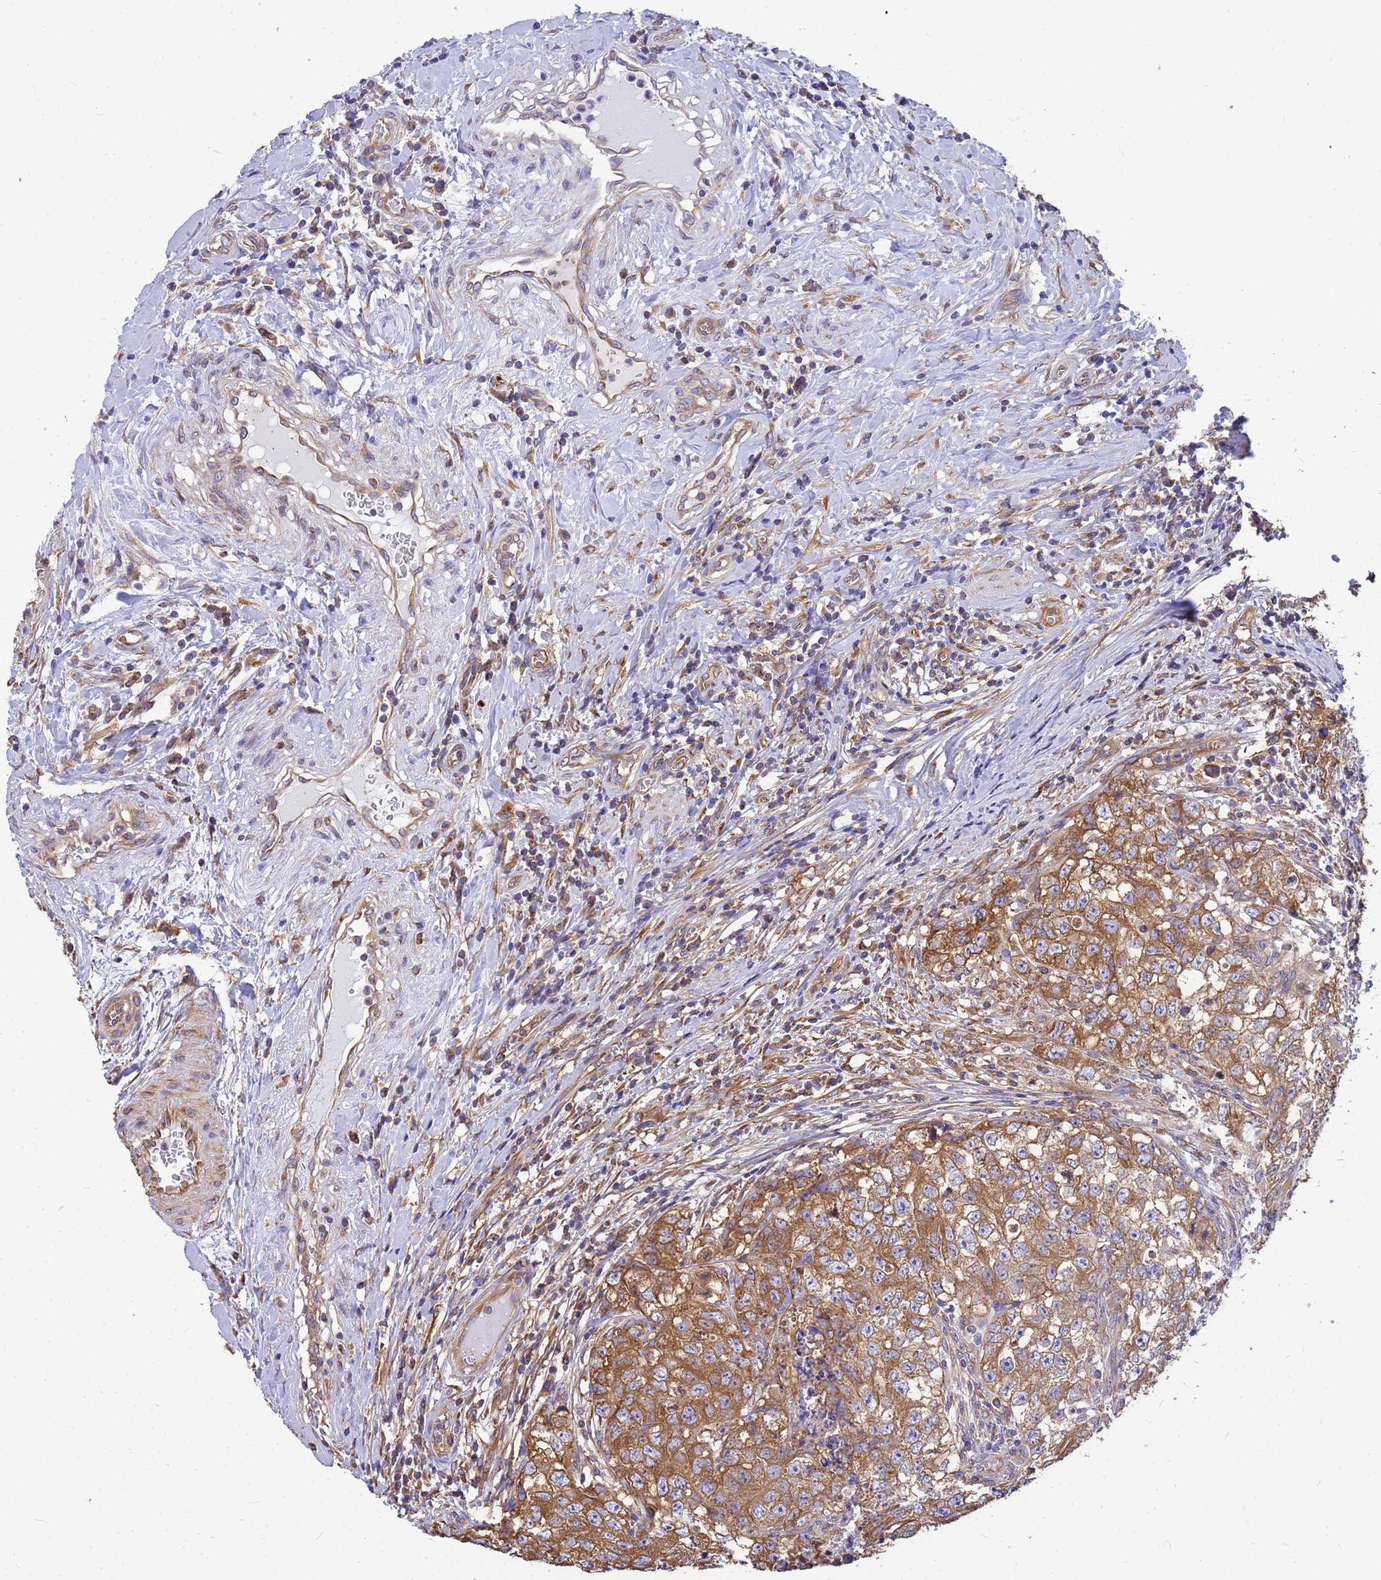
{"staining": {"intensity": "moderate", "quantity": ">75%", "location": "cytoplasmic/membranous"}, "tissue": "testis cancer", "cell_type": "Tumor cells", "image_type": "cancer", "snomed": [{"axis": "morphology", "description": "Seminoma, NOS"}, {"axis": "morphology", "description": "Carcinoma, Embryonal, NOS"}, {"axis": "topography", "description": "Testis"}], "caption": "Moderate cytoplasmic/membranous protein staining is seen in about >75% of tumor cells in testis cancer (seminoma).", "gene": "TUBB1", "patient": {"sex": "male", "age": 43}}